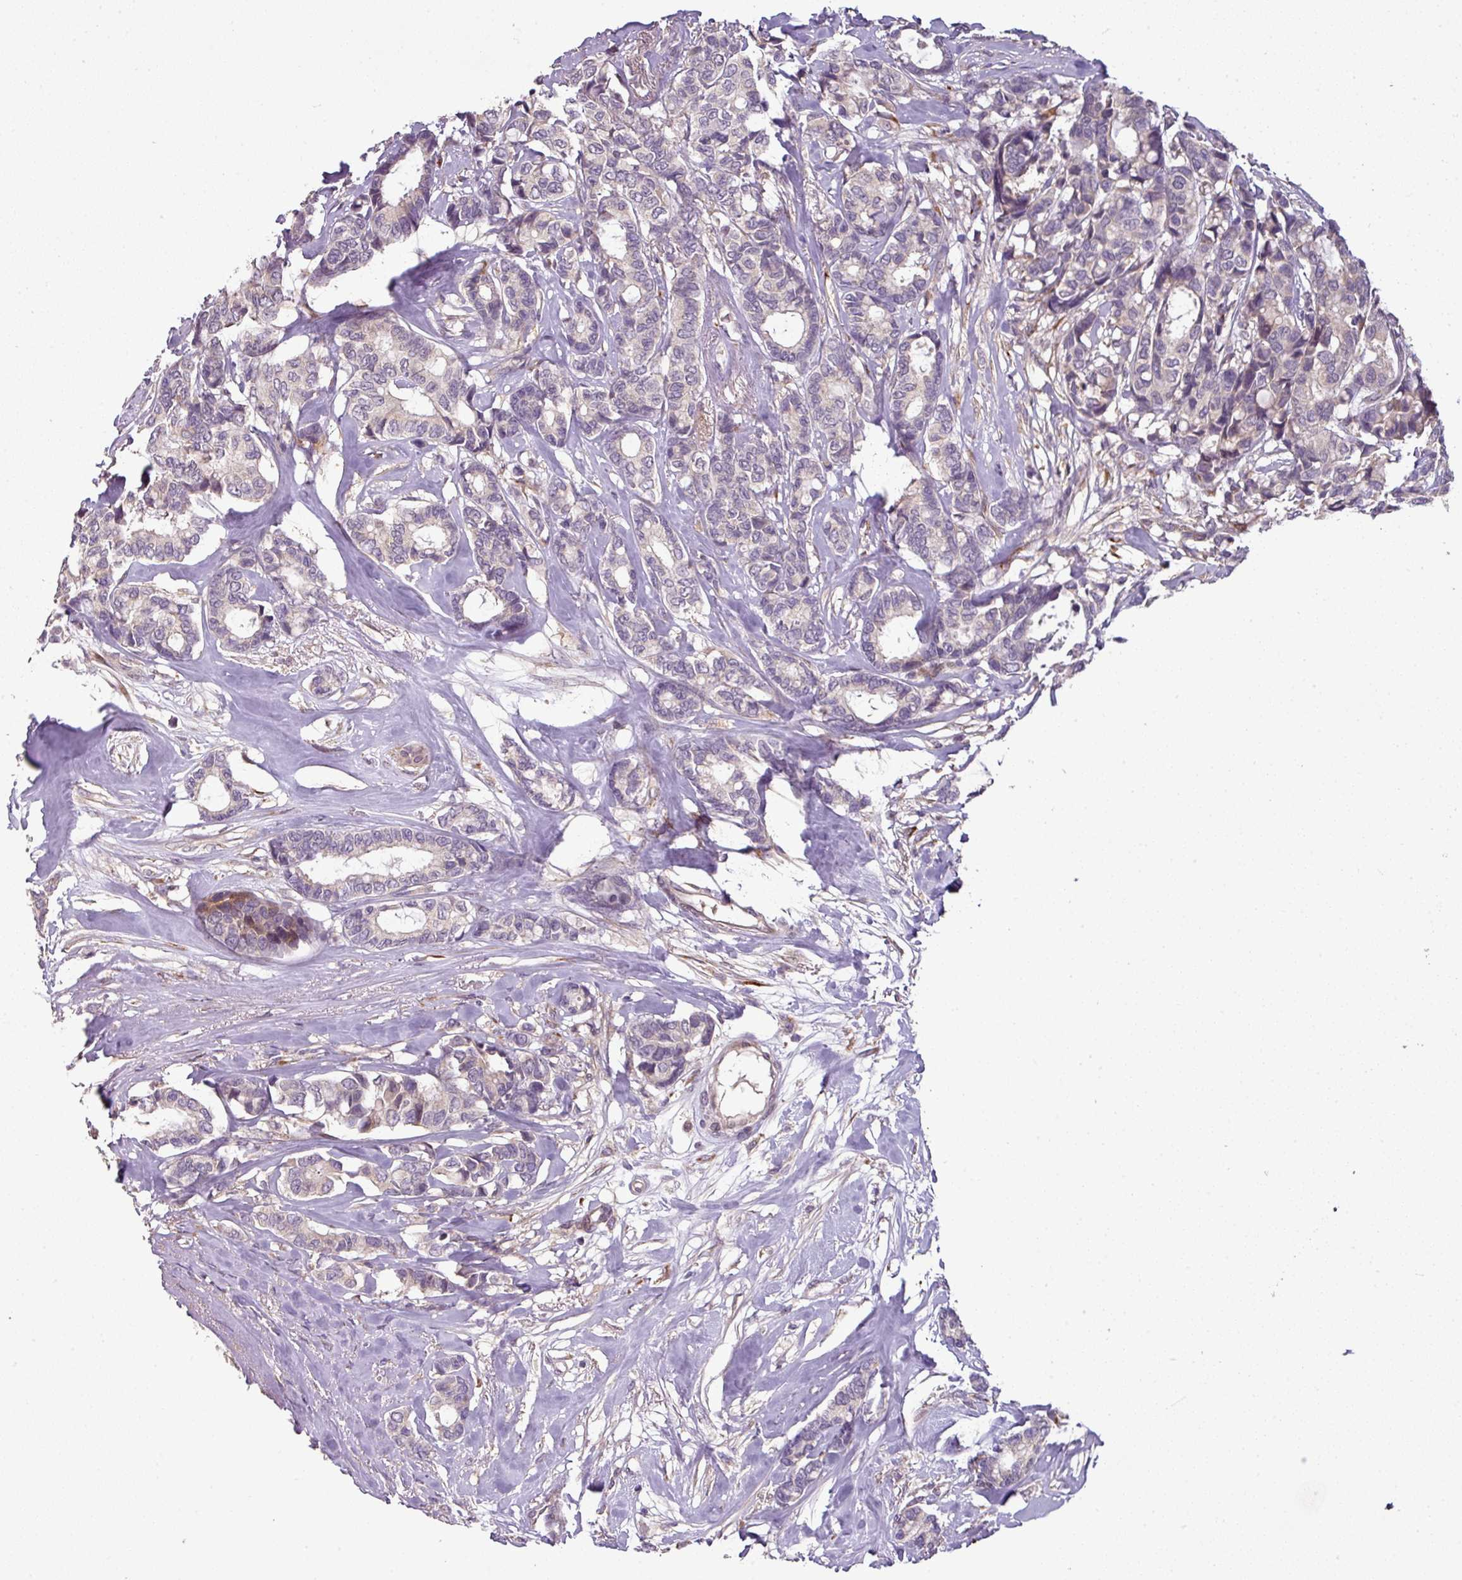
{"staining": {"intensity": "weak", "quantity": "<25%", "location": "cytoplasmic/membranous"}, "tissue": "breast cancer", "cell_type": "Tumor cells", "image_type": "cancer", "snomed": [{"axis": "morphology", "description": "Duct carcinoma"}, {"axis": "topography", "description": "Breast"}], "caption": "IHC of human breast cancer reveals no staining in tumor cells. (Stains: DAB IHC with hematoxylin counter stain, Microscopy: brightfield microscopy at high magnification).", "gene": "SPCS3", "patient": {"sex": "female", "age": 87}}